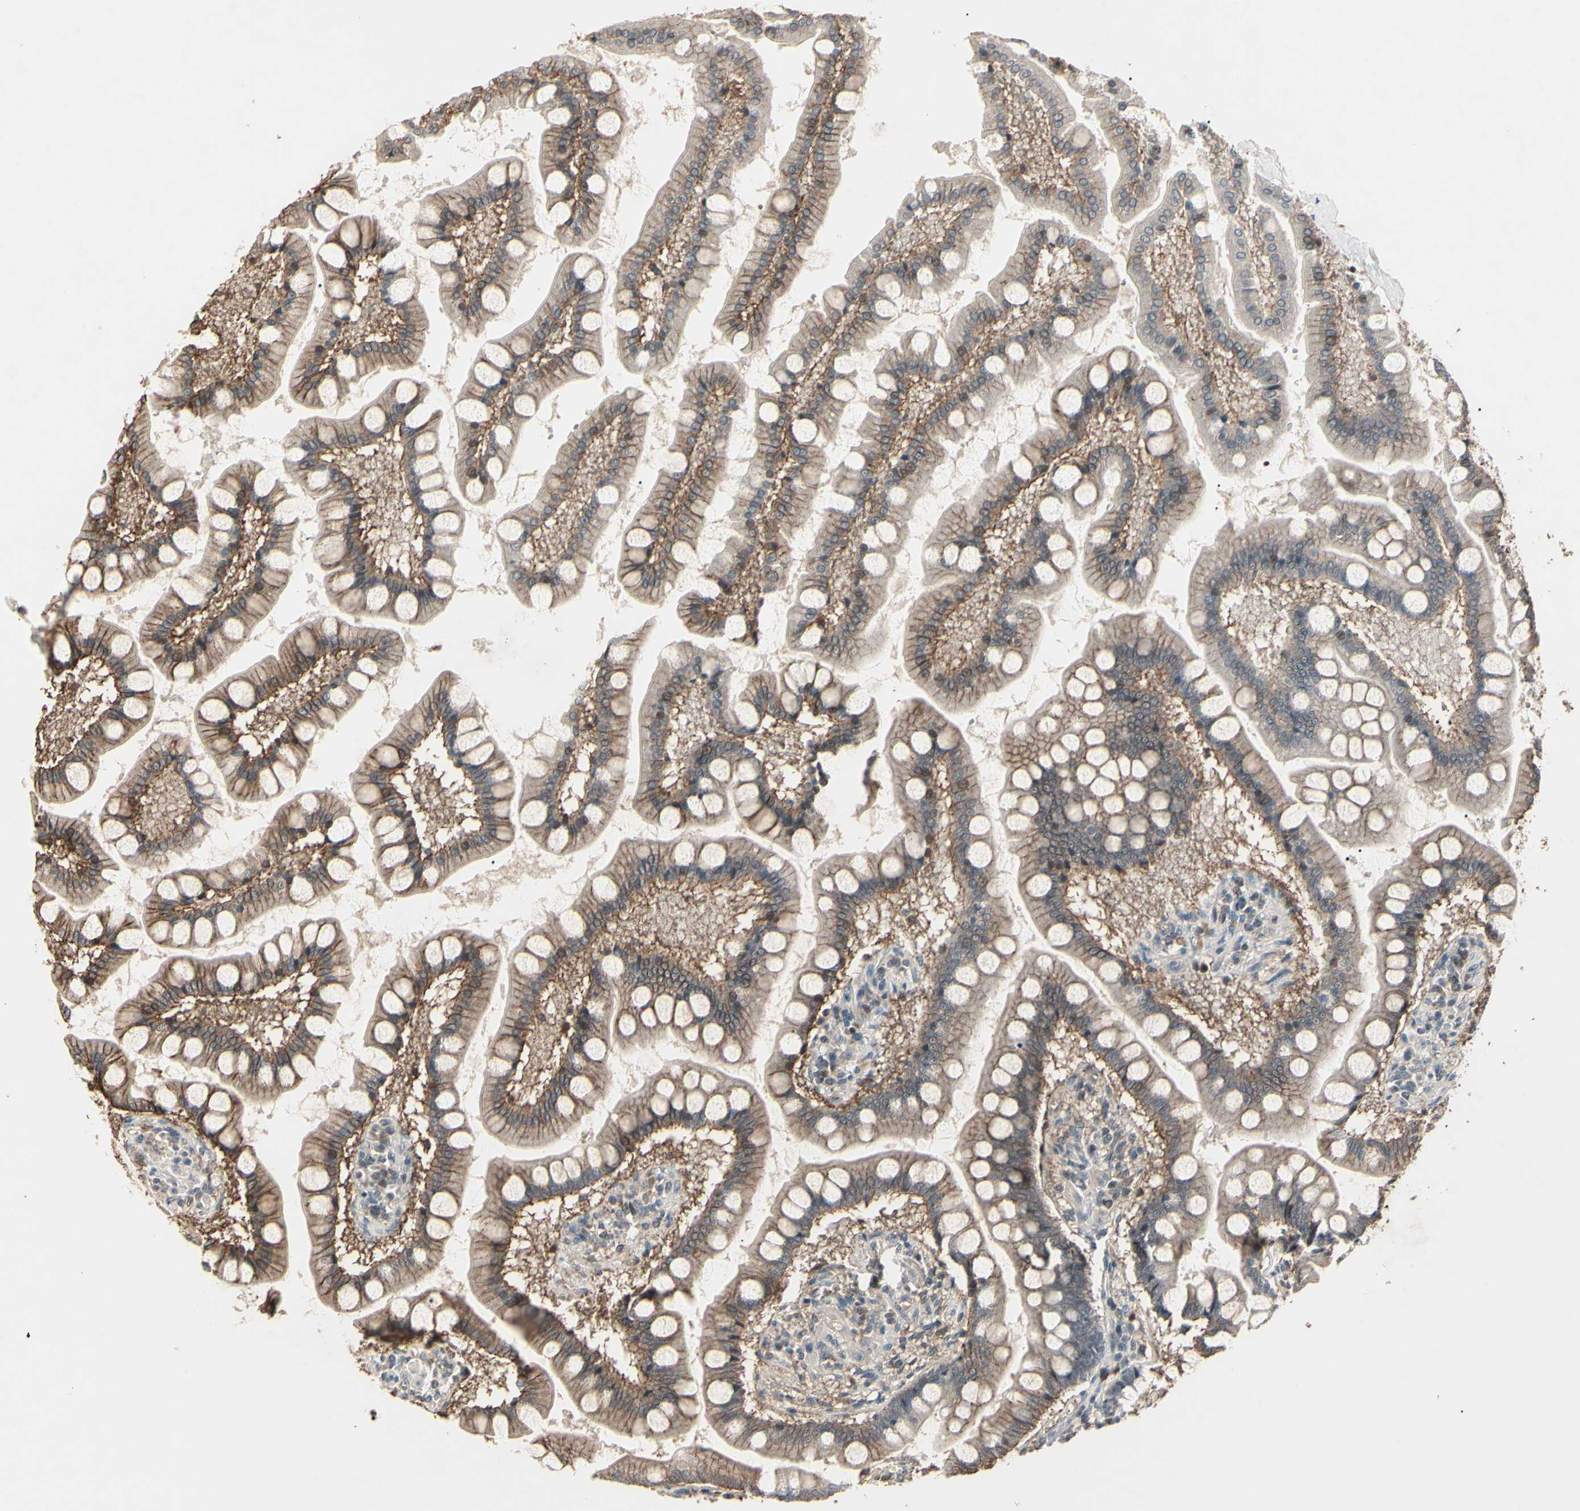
{"staining": {"intensity": "weak", "quantity": ">75%", "location": "cytoplasmic/membranous"}, "tissue": "small intestine", "cell_type": "Glandular cells", "image_type": "normal", "snomed": [{"axis": "morphology", "description": "Normal tissue, NOS"}, {"axis": "topography", "description": "Small intestine"}], "caption": "Immunohistochemical staining of normal human small intestine reveals low levels of weak cytoplasmic/membranous staining in about >75% of glandular cells.", "gene": "AEBP1", "patient": {"sex": "male", "age": 41}}